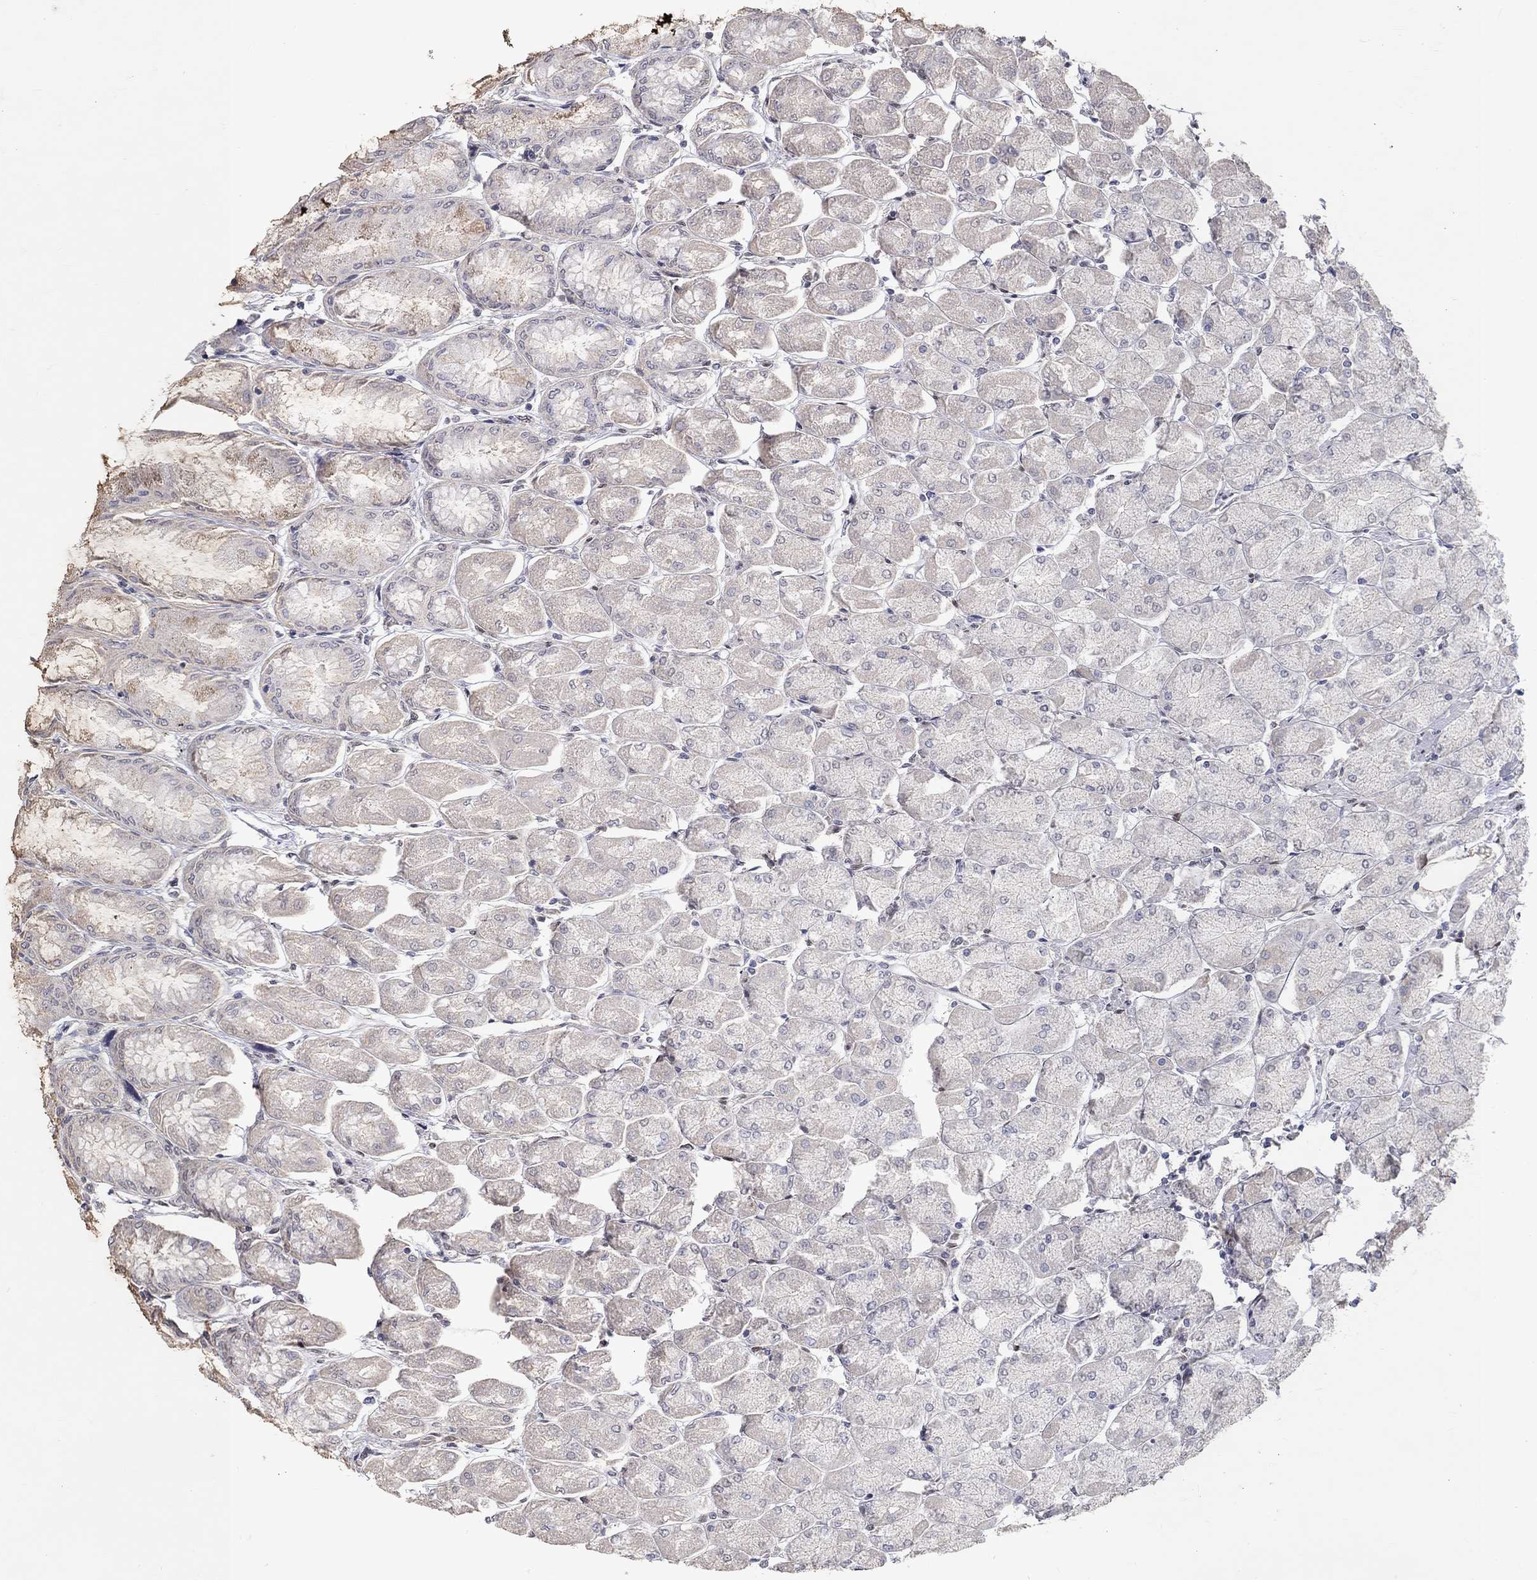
{"staining": {"intensity": "weak", "quantity": "<25%", "location": "cytoplasmic/membranous"}, "tissue": "stomach", "cell_type": "Glandular cells", "image_type": "normal", "snomed": [{"axis": "morphology", "description": "Normal tissue, NOS"}, {"axis": "topography", "description": "Stomach, upper"}], "caption": "Immunohistochemistry photomicrograph of benign stomach: human stomach stained with DAB demonstrates no significant protein expression in glandular cells. (DAB immunohistochemistry with hematoxylin counter stain).", "gene": "FGF2", "patient": {"sex": "male", "age": 60}}